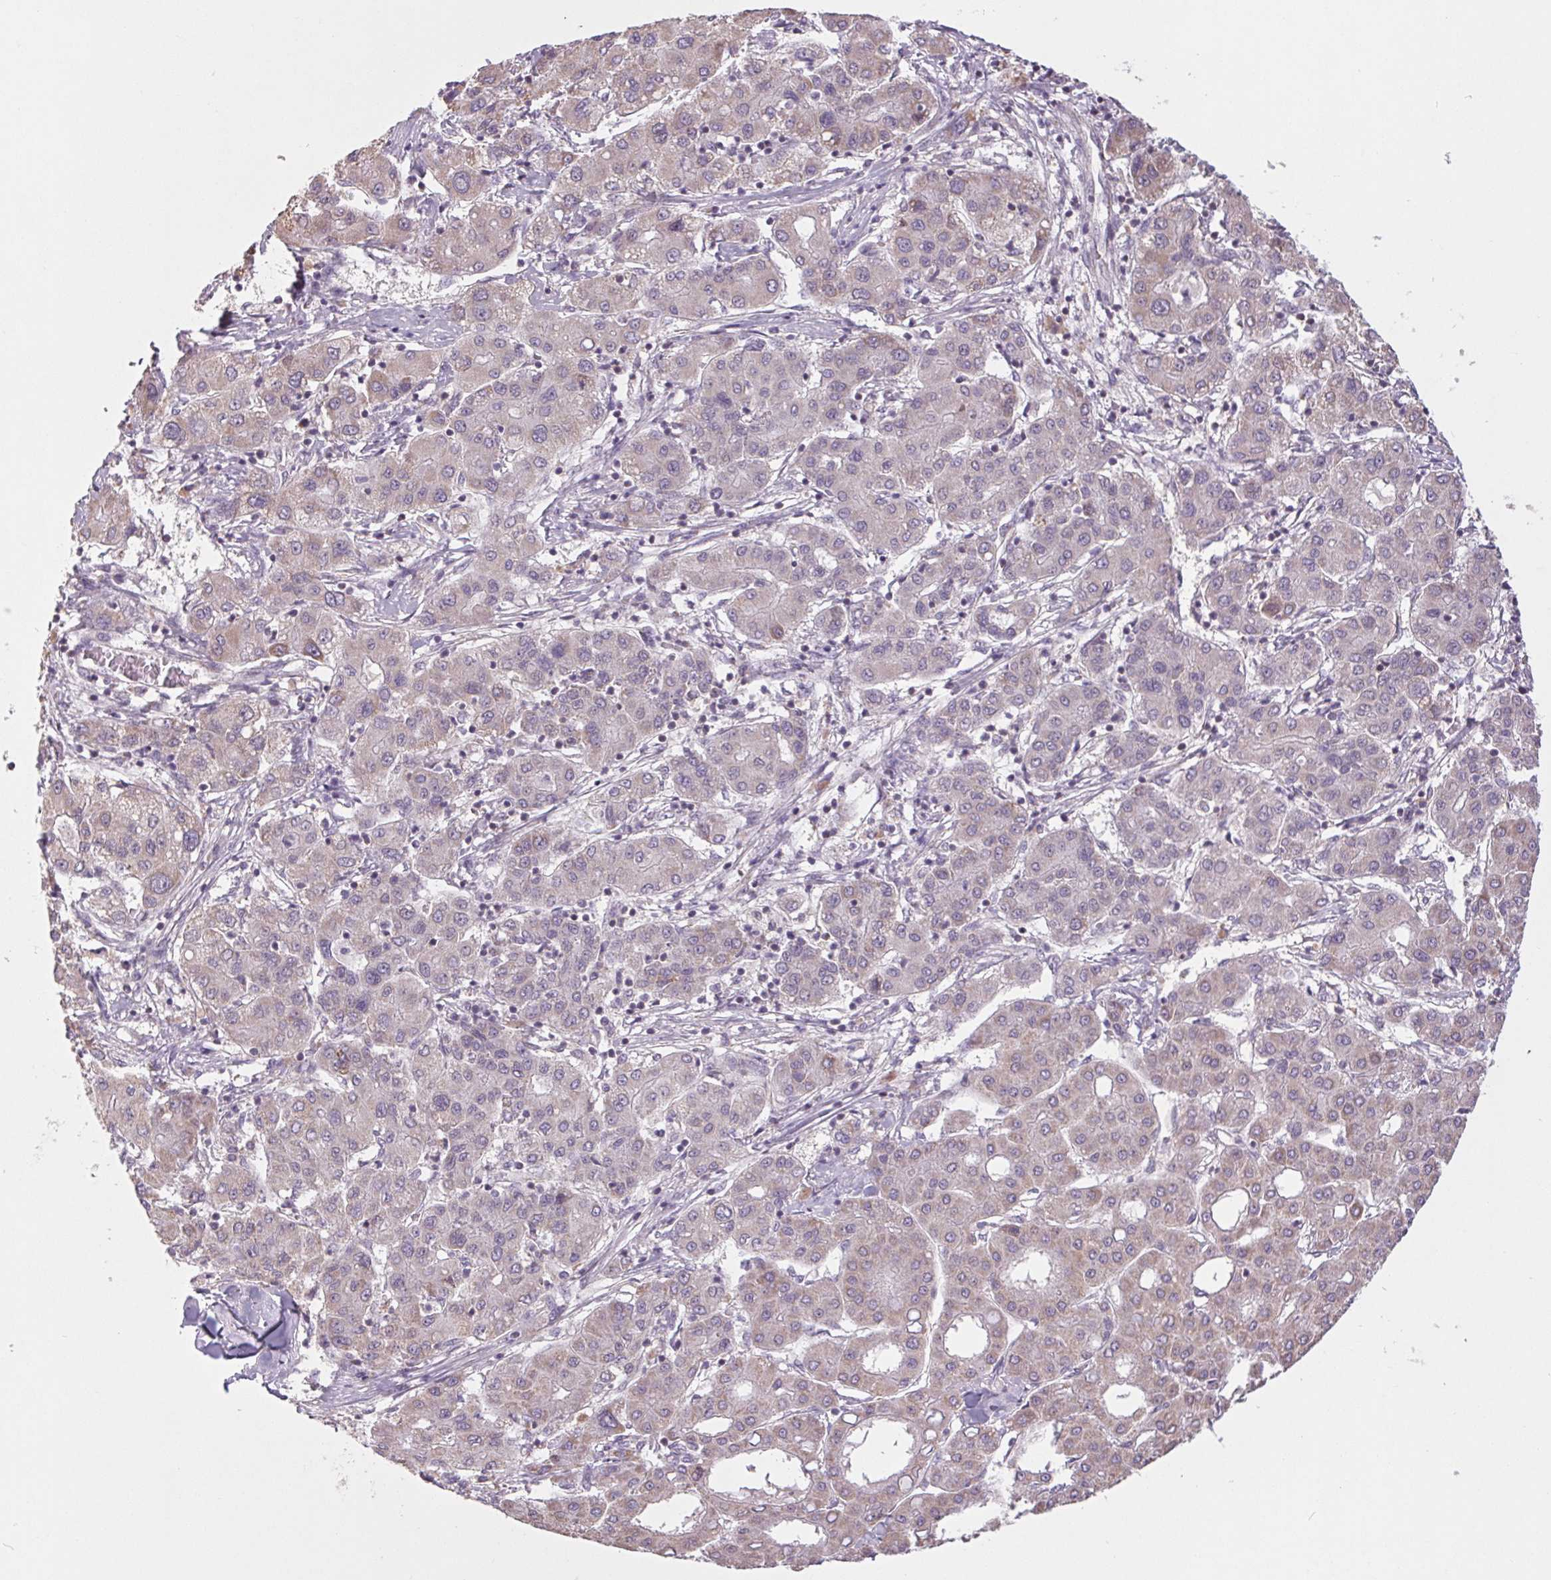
{"staining": {"intensity": "weak", "quantity": "25%-75%", "location": "cytoplasmic/membranous"}, "tissue": "liver cancer", "cell_type": "Tumor cells", "image_type": "cancer", "snomed": [{"axis": "morphology", "description": "Carcinoma, Hepatocellular, NOS"}, {"axis": "topography", "description": "Liver"}], "caption": "A histopathology image of human liver hepatocellular carcinoma stained for a protein demonstrates weak cytoplasmic/membranous brown staining in tumor cells.", "gene": "MAP3K5", "patient": {"sex": "male", "age": 65}}